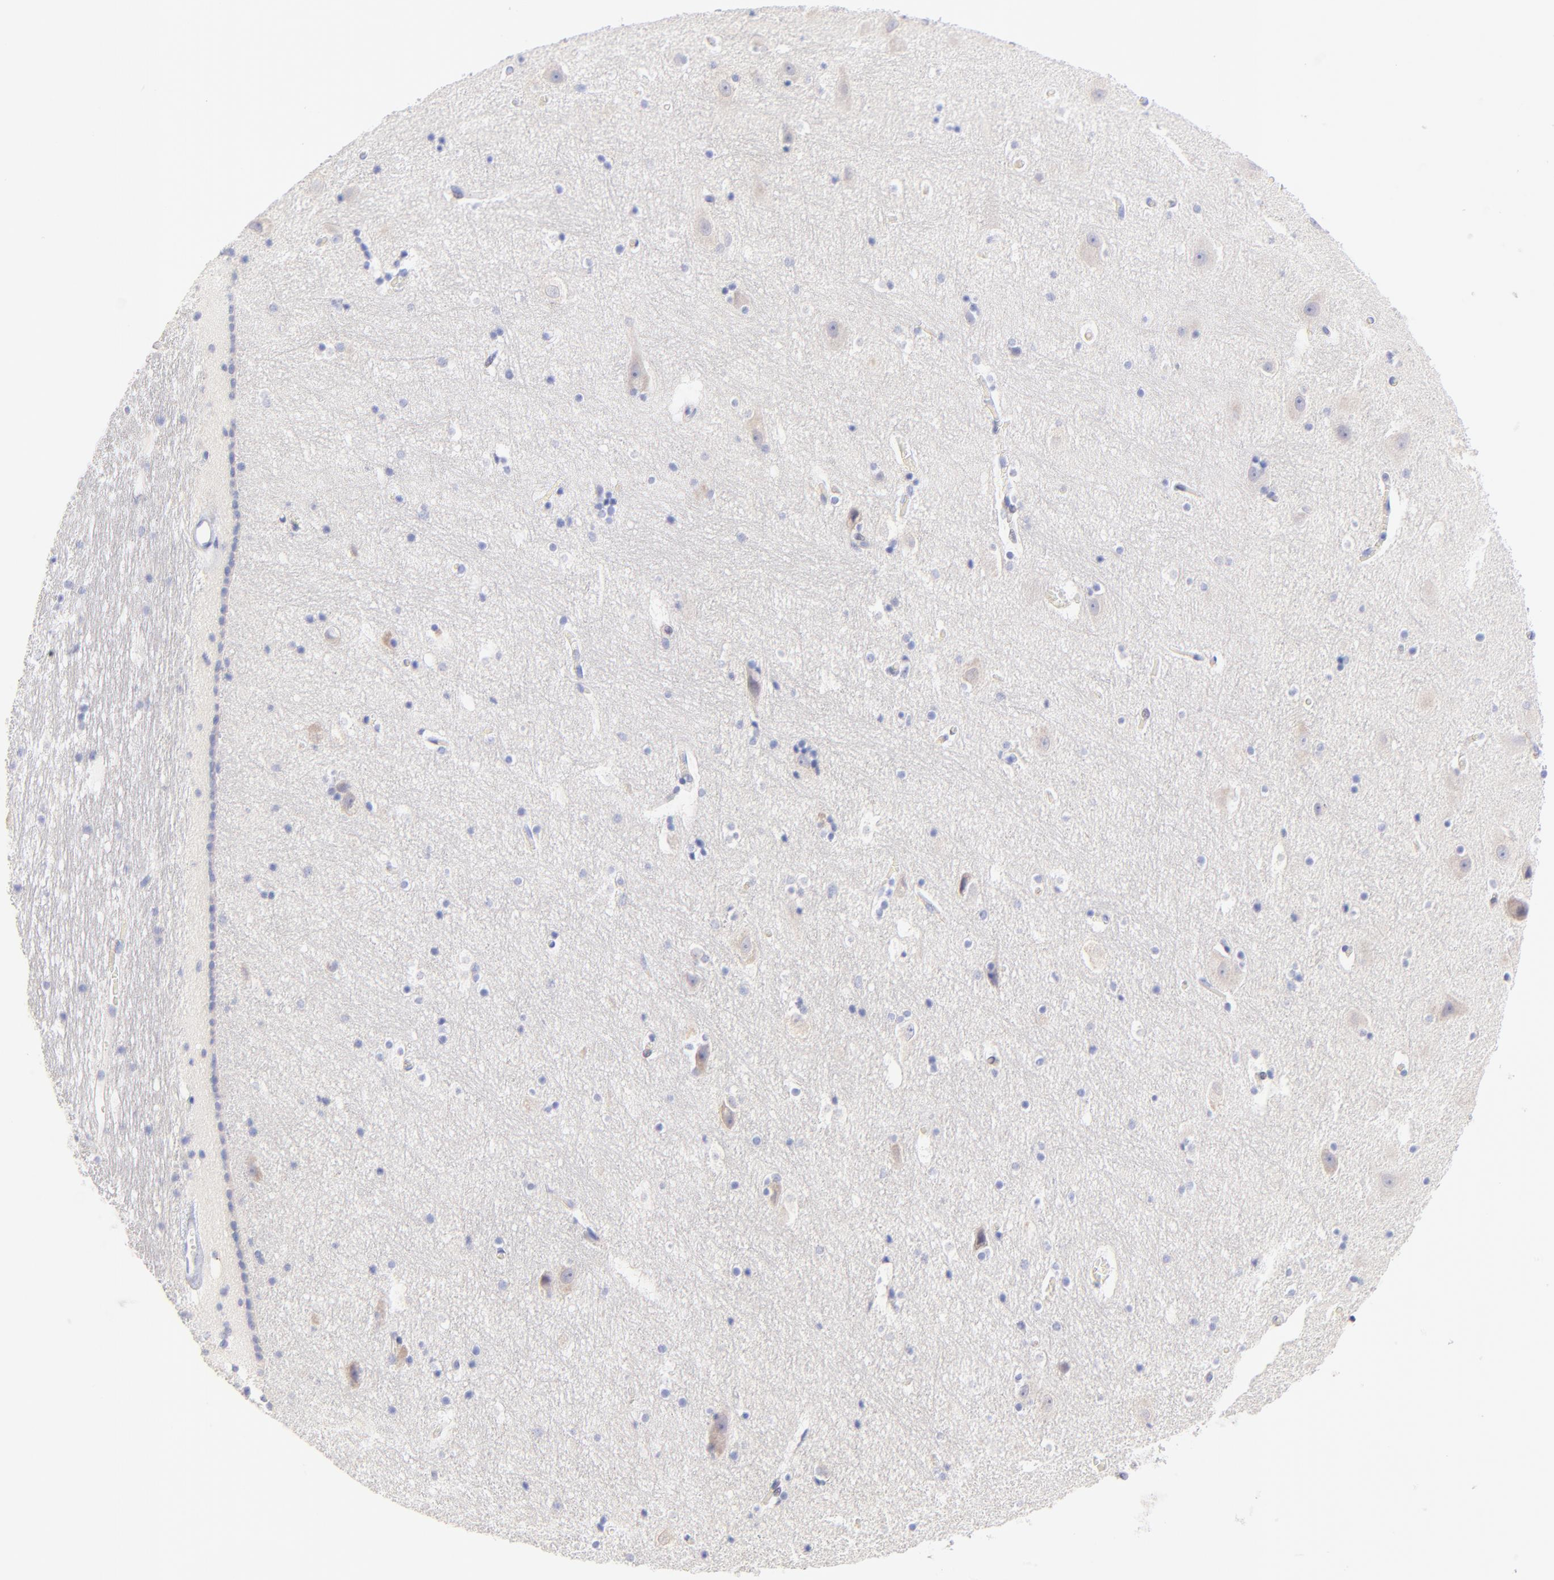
{"staining": {"intensity": "negative", "quantity": "none", "location": "none"}, "tissue": "hippocampus", "cell_type": "Glial cells", "image_type": "normal", "snomed": [{"axis": "morphology", "description": "Normal tissue, NOS"}, {"axis": "topography", "description": "Hippocampus"}], "caption": "This is an immunohistochemistry image of normal human hippocampus. There is no expression in glial cells.", "gene": "EBP", "patient": {"sex": "male", "age": 45}}